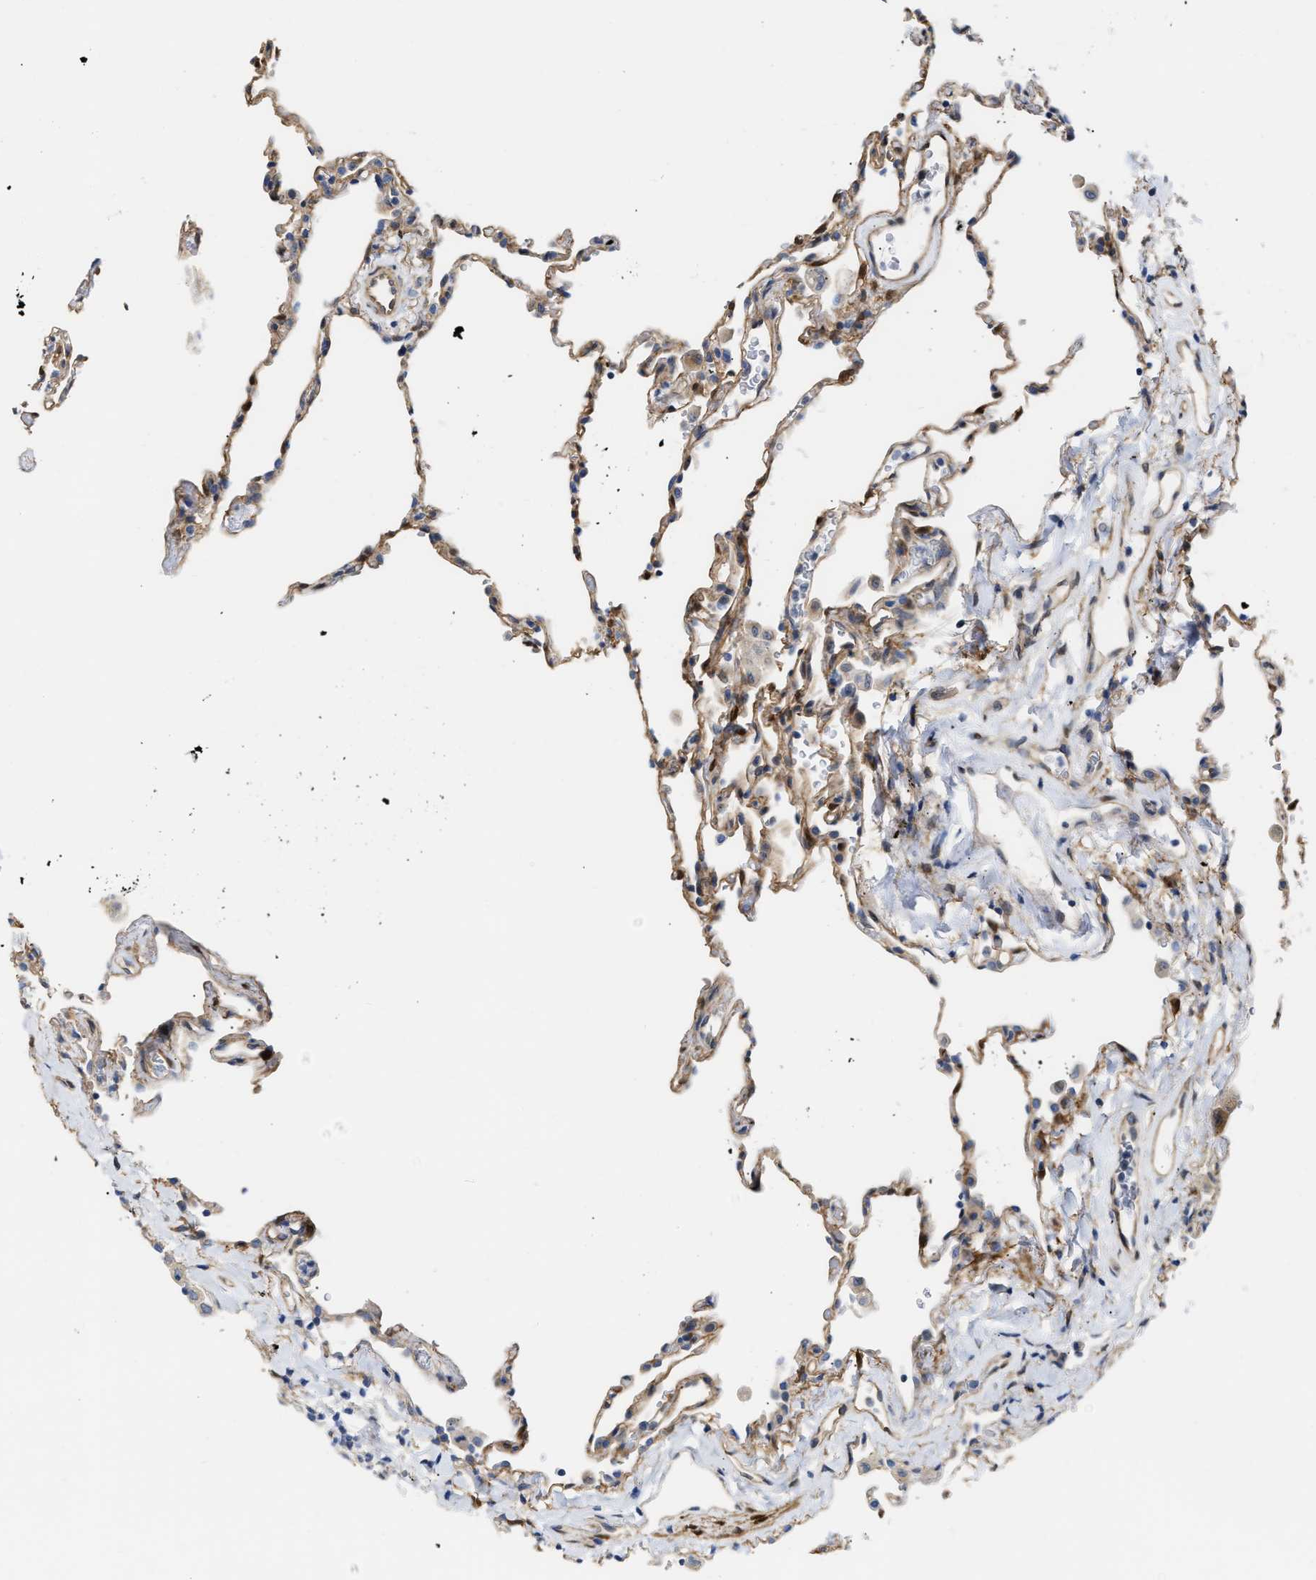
{"staining": {"intensity": "moderate", "quantity": "25%-75%", "location": "cytoplasmic/membranous"}, "tissue": "lung", "cell_type": "Alveolar cells", "image_type": "normal", "snomed": [{"axis": "morphology", "description": "Normal tissue, NOS"}, {"axis": "topography", "description": "Lung"}], "caption": "DAB (3,3'-diaminobenzidine) immunohistochemical staining of unremarkable human lung shows moderate cytoplasmic/membranous protein positivity in approximately 25%-75% of alveolar cells. (IHC, brightfield microscopy, high magnification).", "gene": "FHL1", "patient": {"sex": "male", "age": 59}}